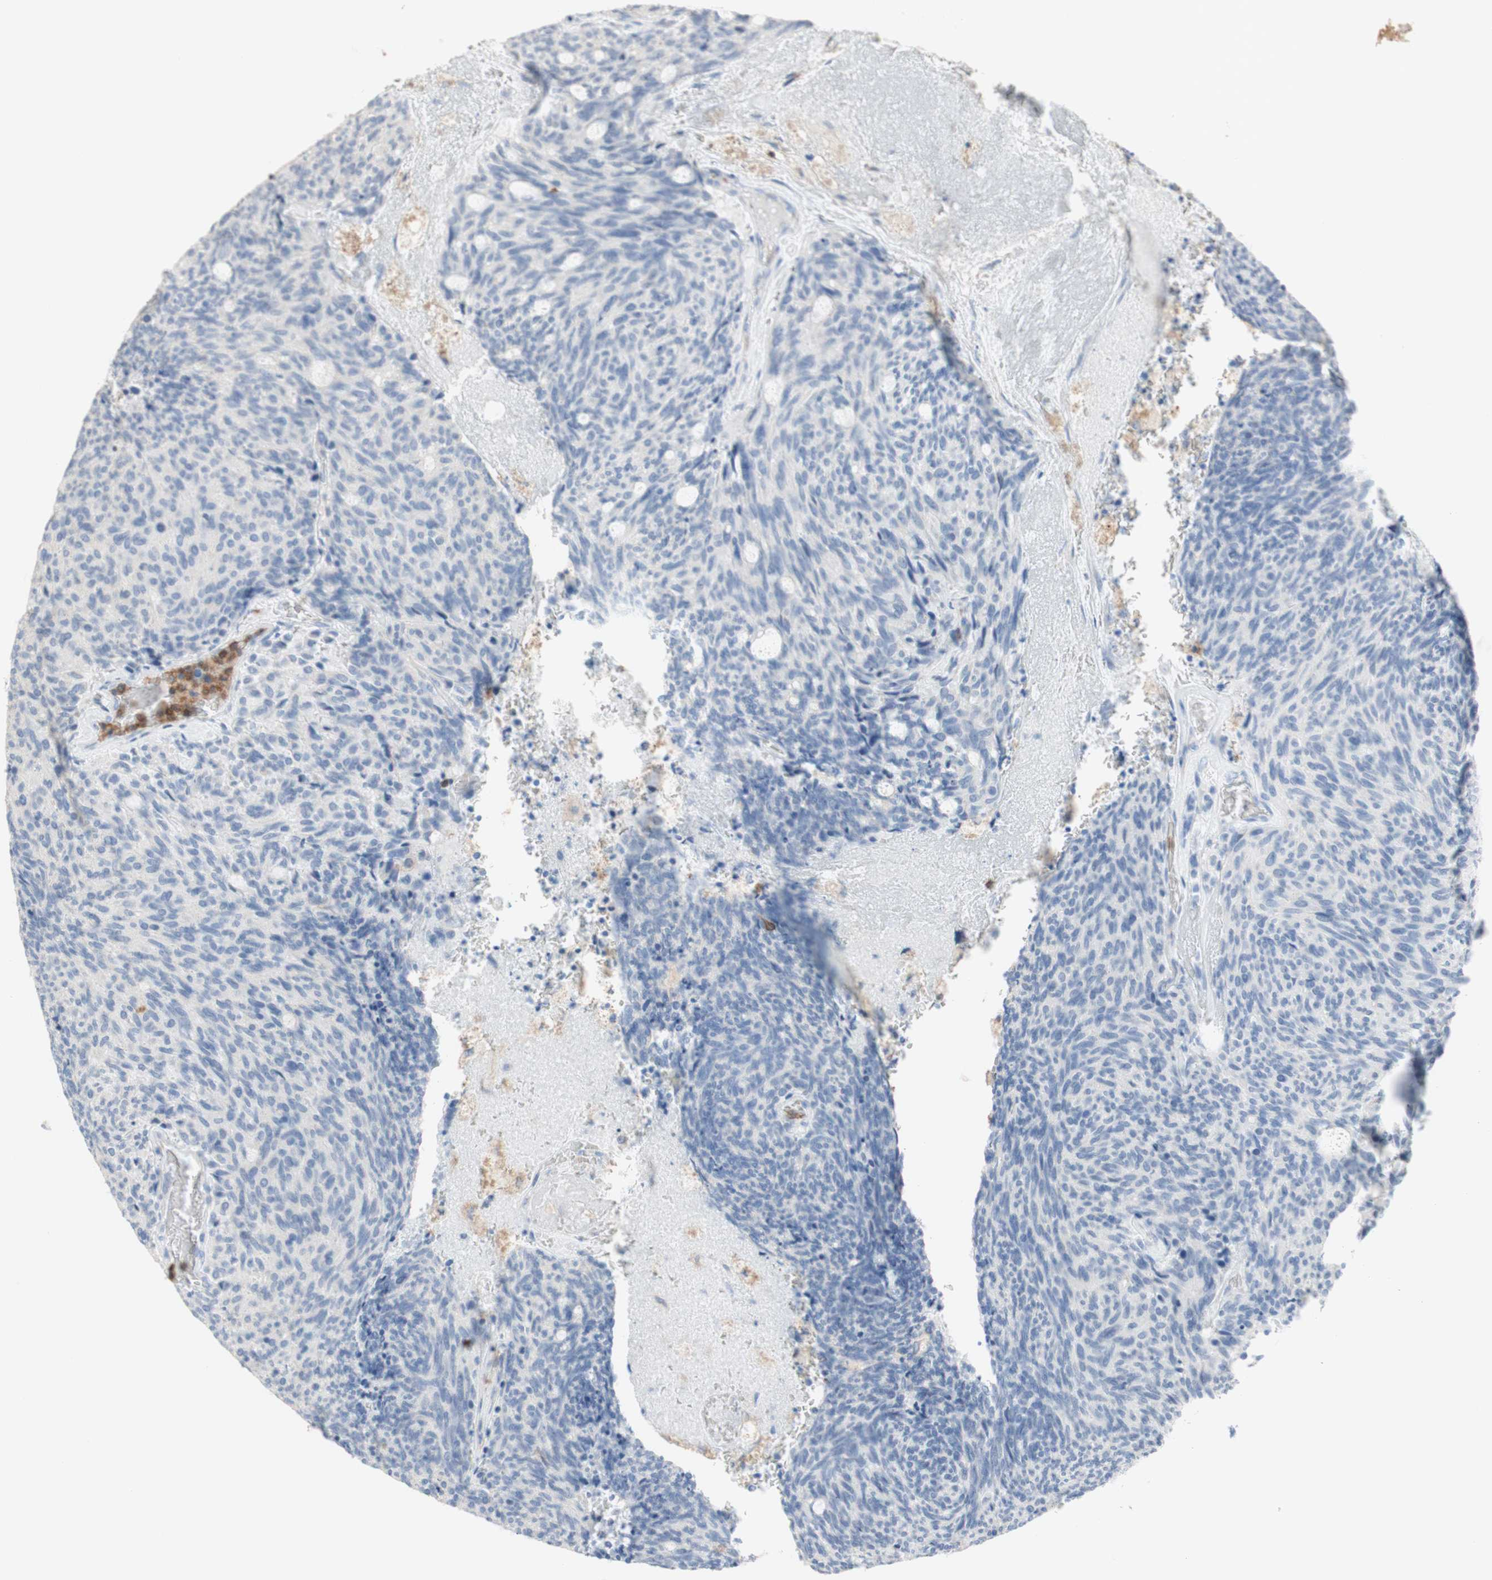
{"staining": {"intensity": "negative", "quantity": "none", "location": "none"}, "tissue": "carcinoid", "cell_type": "Tumor cells", "image_type": "cancer", "snomed": [{"axis": "morphology", "description": "Carcinoid, malignant, NOS"}, {"axis": "topography", "description": "Pancreas"}], "caption": "Human carcinoid stained for a protein using IHC exhibits no expression in tumor cells.", "gene": "SPINK6", "patient": {"sex": "female", "age": 54}}